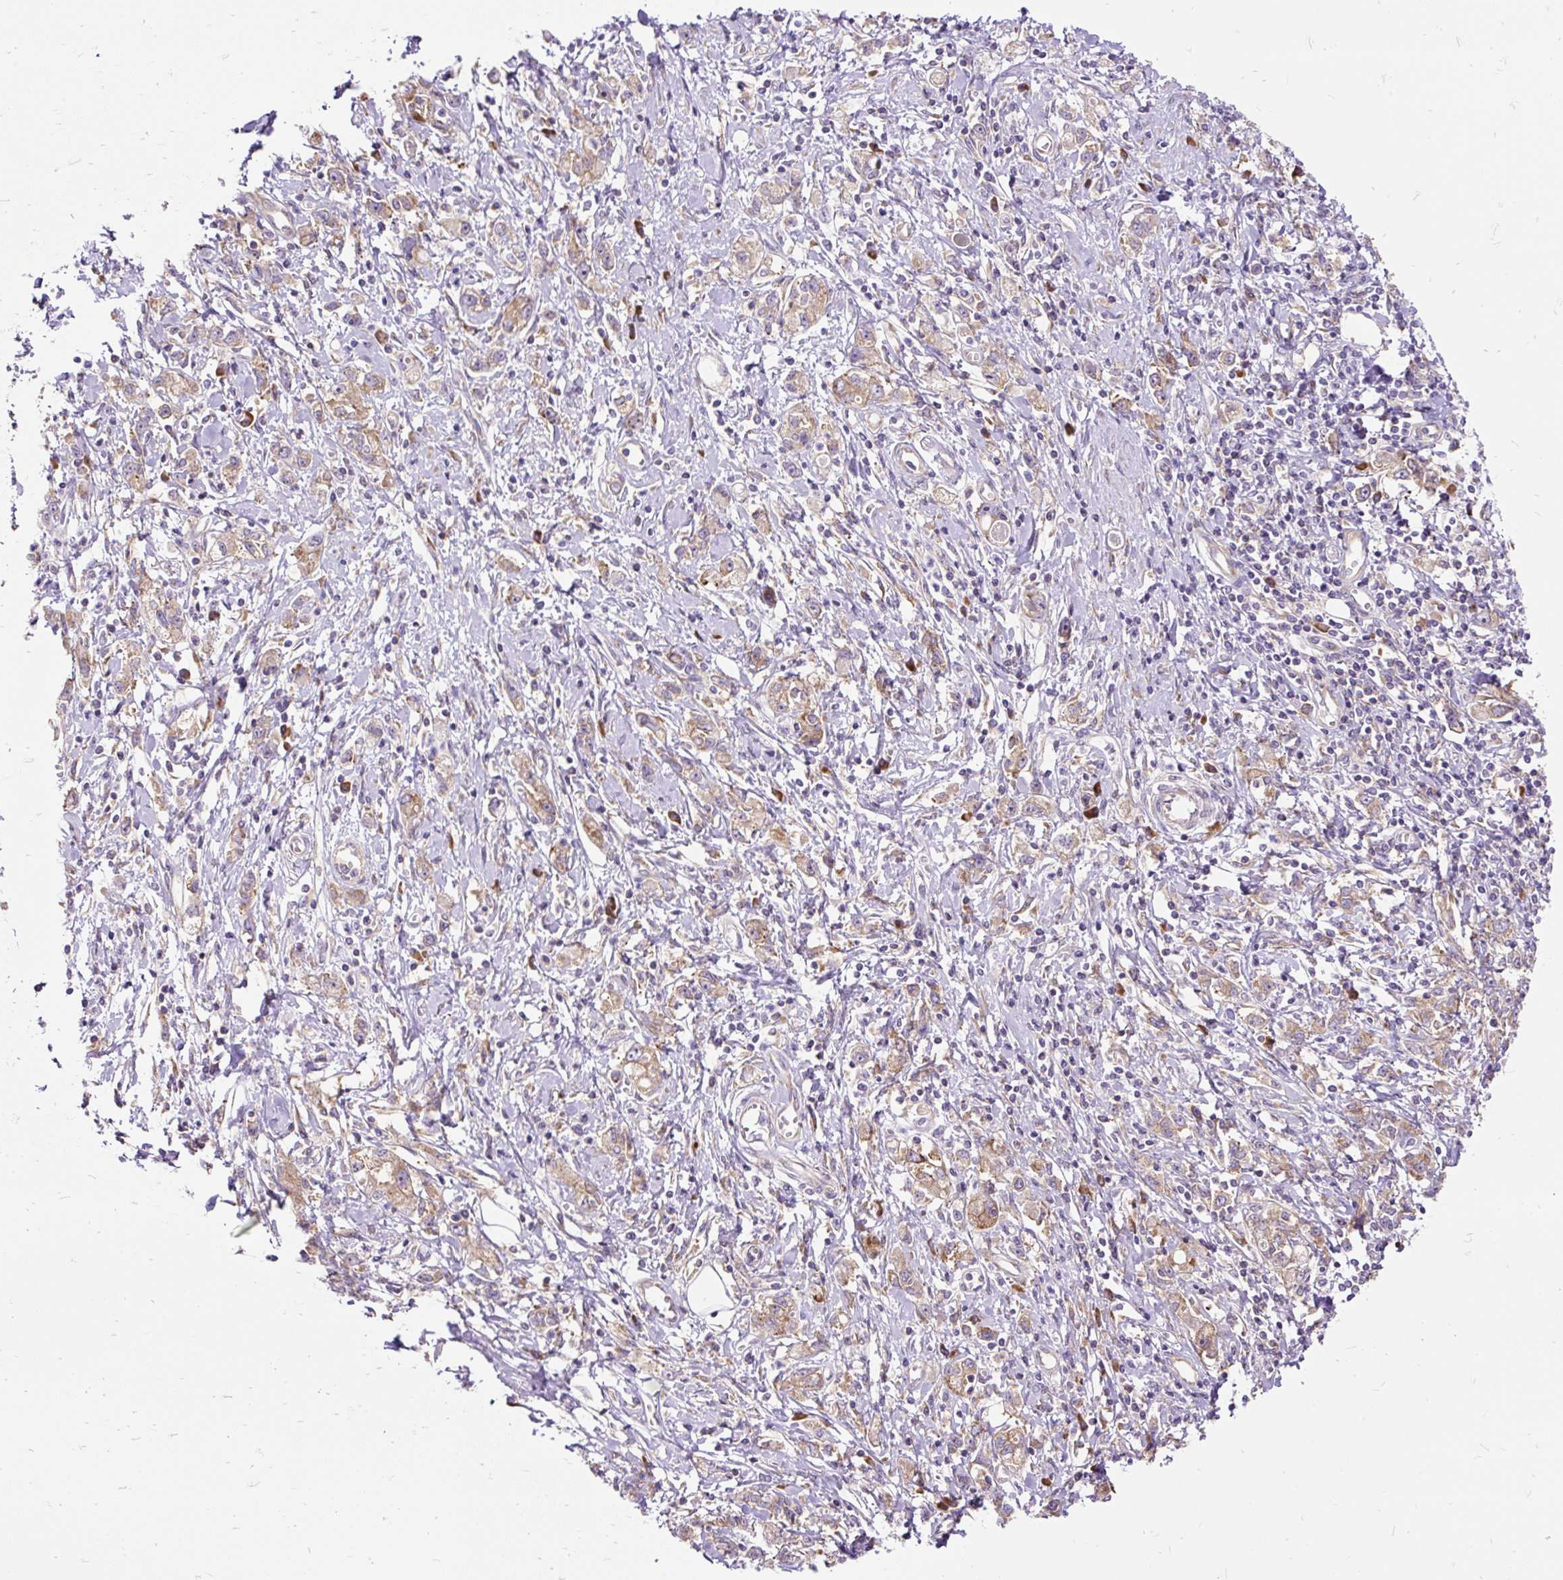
{"staining": {"intensity": "weak", "quantity": ">75%", "location": "cytoplasmic/membranous"}, "tissue": "stomach cancer", "cell_type": "Tumor cells", "image_type": "cancer", "snomed": [{"axis": "morphology", "description": "Adenocarcinoma, NOS"}, {"axis": "topography", "description": "Stomach"}], "caption": "Protein analysis of stomach adenocarcinoma tissue reveals weak cytoplasmic/membranous staining in approximately >75% of tumor cells. (Stains: DAB in brown, nuclei in blue, Microscopy: brightfield microscopy at high magnification).", "gene": "RPS5", "patient": {"sex": "female", "age": 76}}